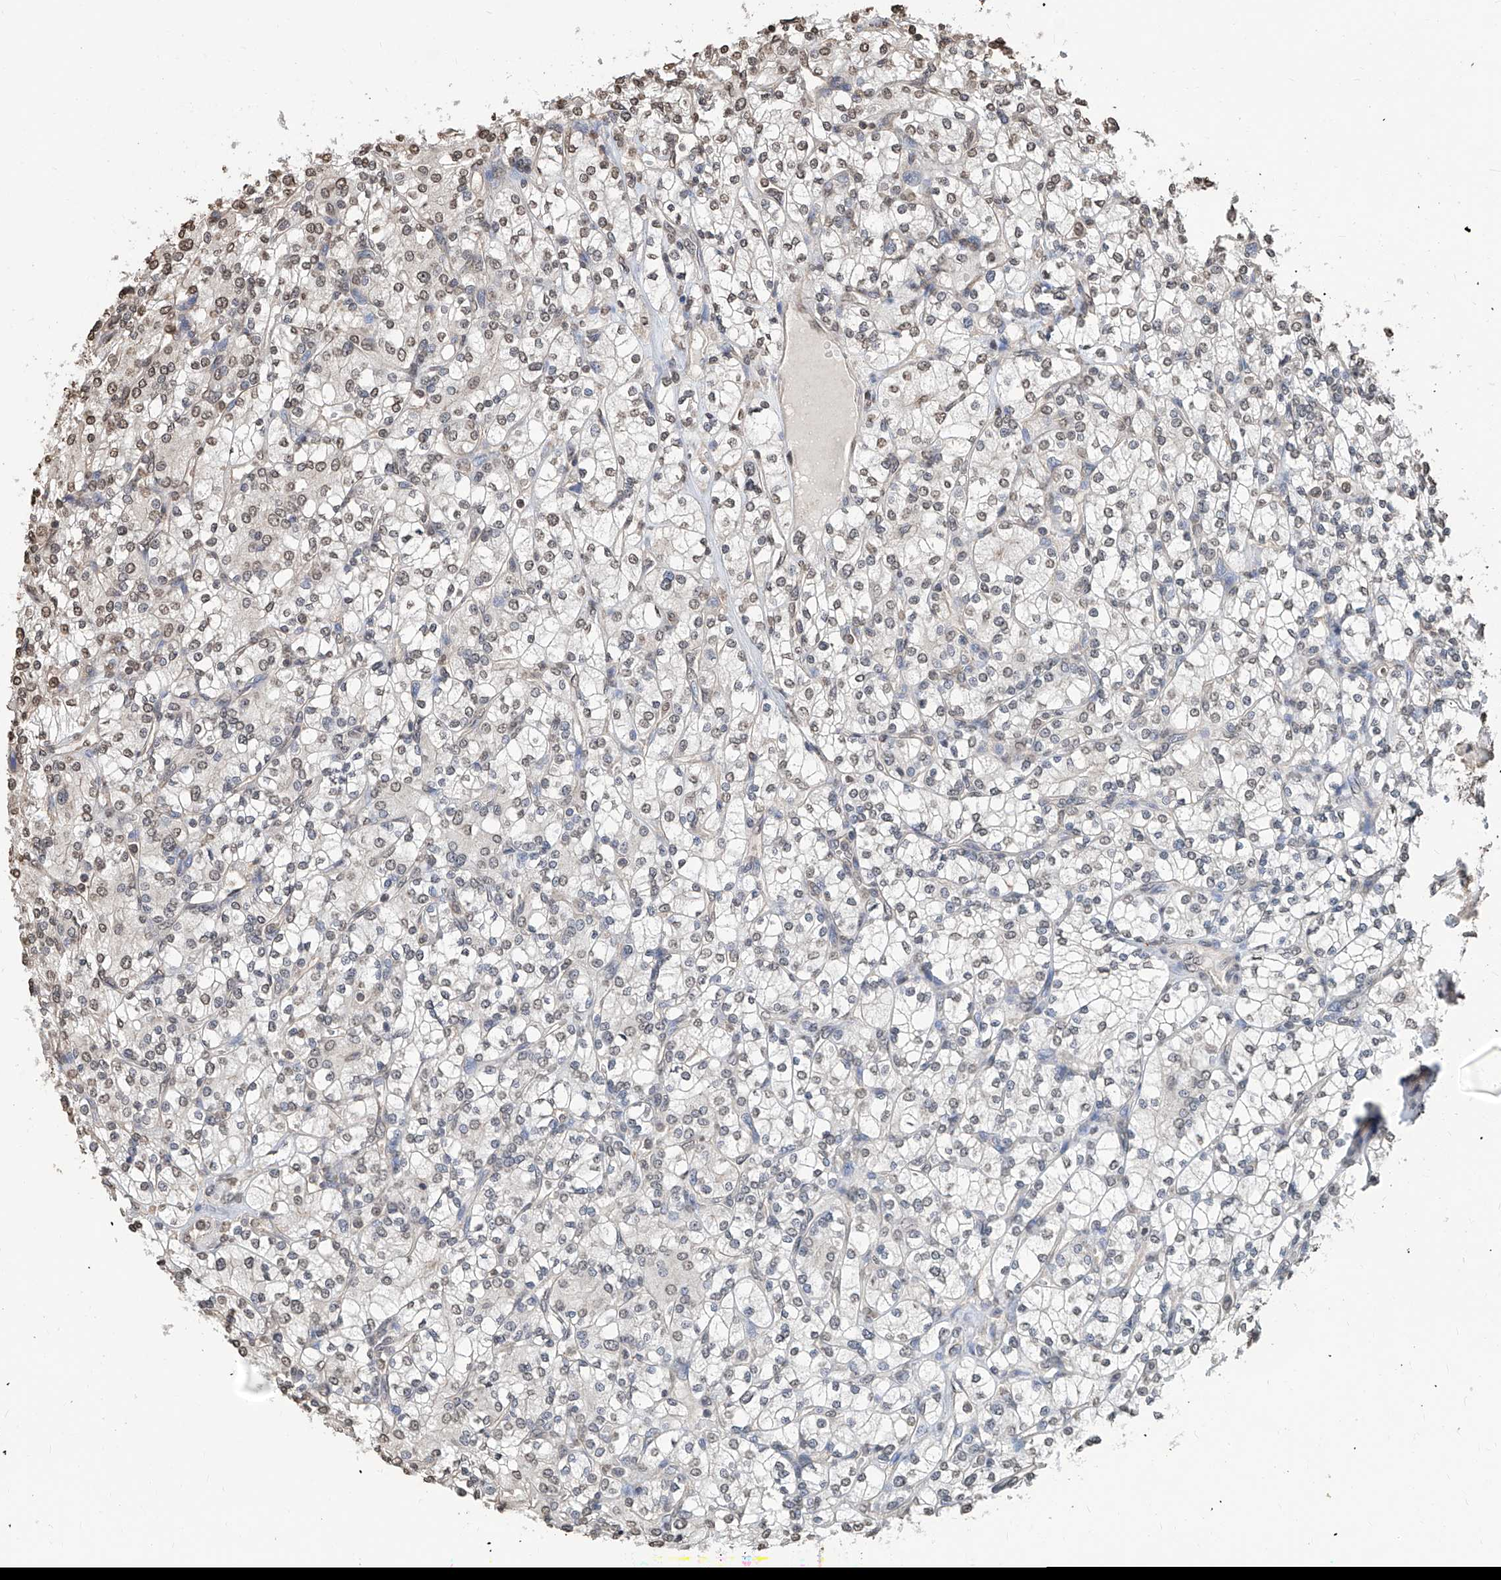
{"staining": {"intensity": "weak", "quantity": ">75%", "location": "nuclear"}, "tissue": "renal cancer", "cell_type": "Tumor cells", "image_type": "cancer", "snomed": [{"axis": "morphology", "description": "Adenocarcinoma, NOS"}, {"axis": "topography", "description": "Kidney"}], "caption": "Protein staining of renal adenocarcinoma tissue reveals weak nuclear staining in about >75% of tumor cells. The staining was performed using DAB, with brown indicating positive protein expression. Nuclei are stained blue with hematoxylin.", "gene": "RP9", "patient": {"sex": "male", "age": 77}}